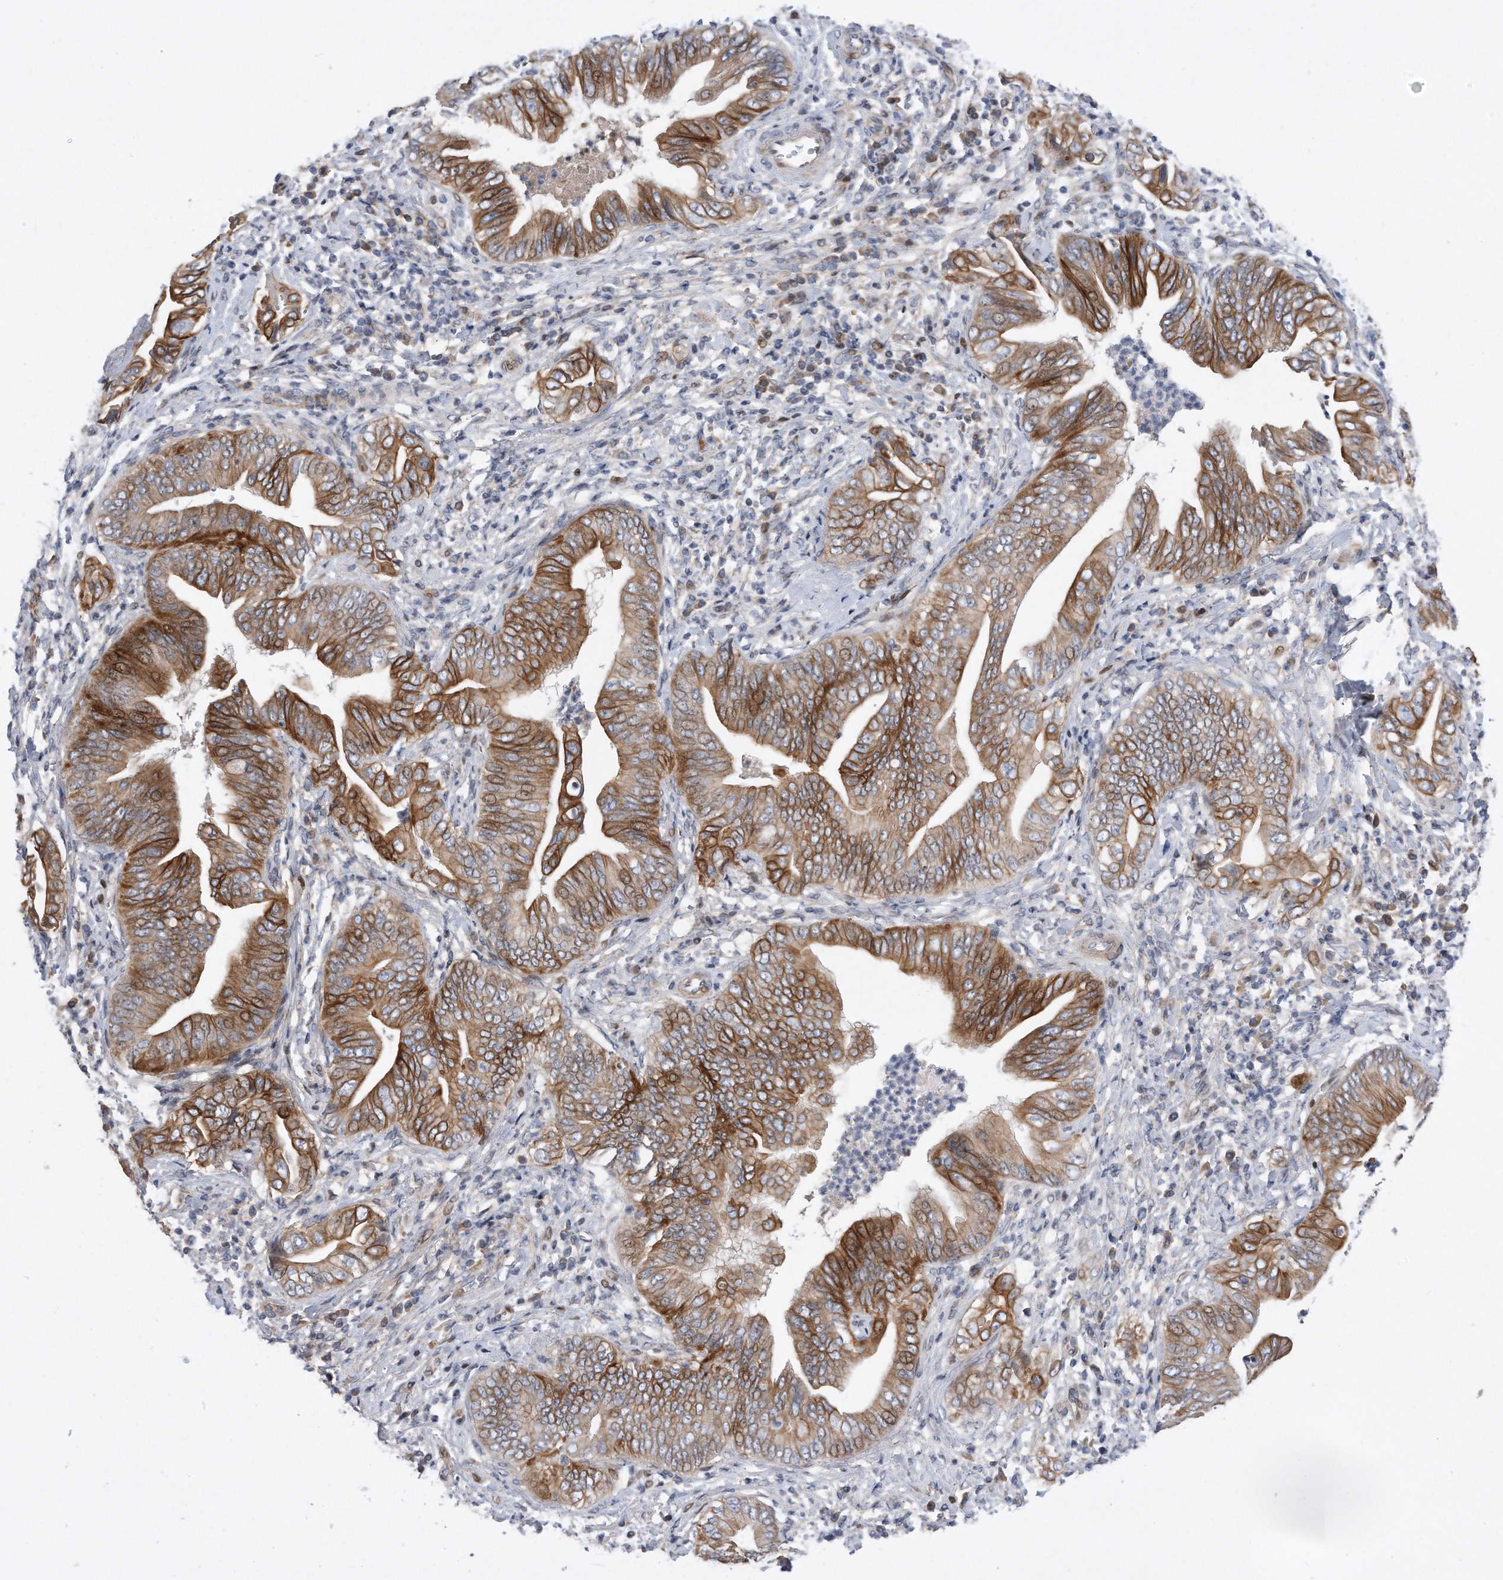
{"staining": {"intensity": "strong", "quantity": "25%-75%", "location": "cytoplasmic/membranous"}, "tissue": "pancreatic cancer", "cell_type": "Tumor cells", "image_type": "cancer", "snomed": [{"axis": "morphology", "description": "Adenocarcinoma, NOS"}, {"axis": "topography", "description": "Pancreas"}], "caption": "A micrograph of pancreatic adenocarcinoma stained for a protein reveals strong cytoplasmic/membranous brown staining in tumor cells.", "gene": "CDH12", "patient": {"sex": "male", "age": 75}}